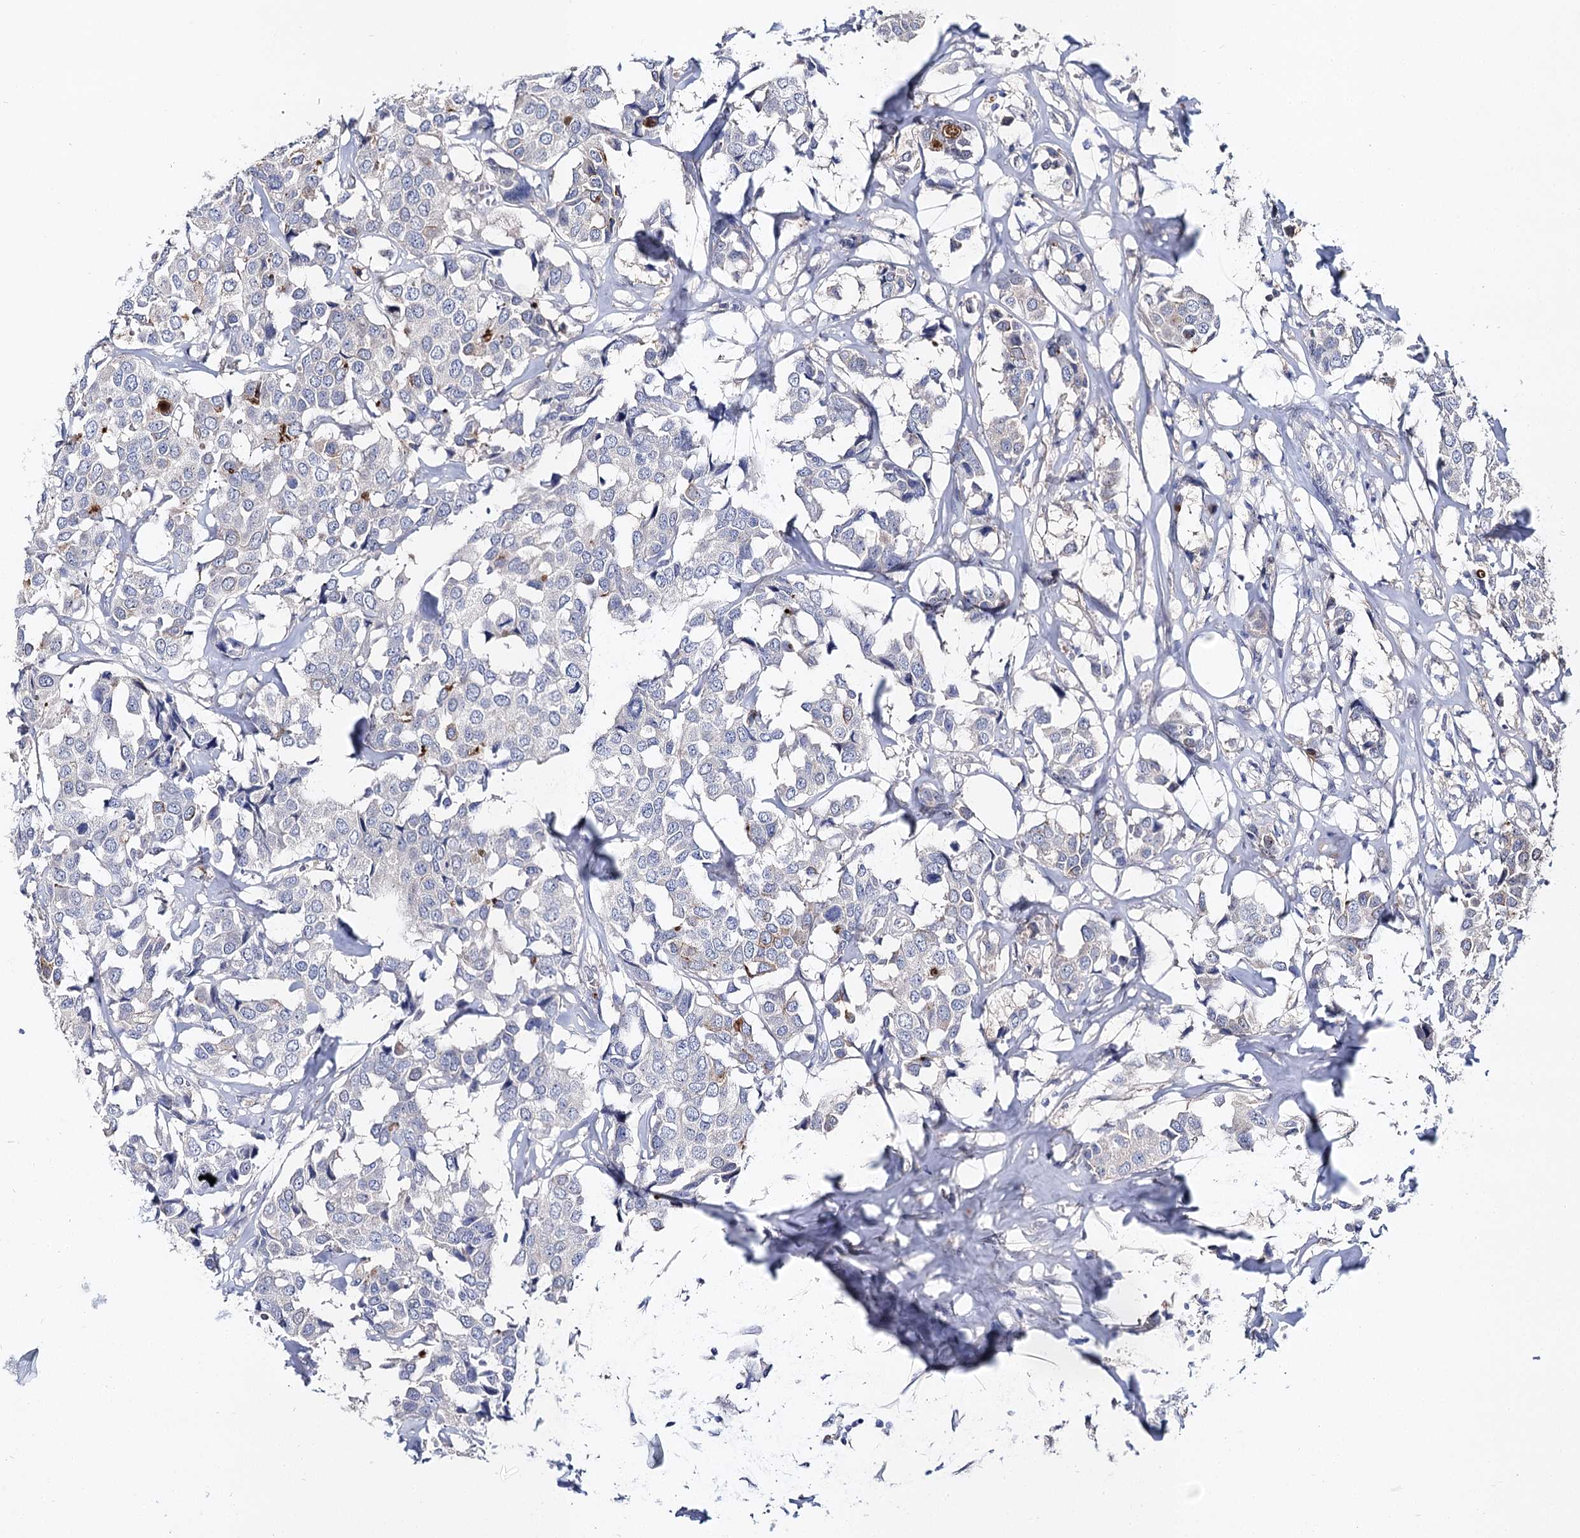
{"staining": {"intensity": "negative", "quantity": "none", "location": "none"}, "tissue": "breast cancer", "cell_type": "Tumor cells", "image_type": "cancer", "snomed": [{"axis": "morphology", "description": "Duct carcinoma"}, {"axis": "topography", "description": "Breast"}], "caption": "This is a photomicrograph of immunohistochemistry (IHC) staining of breast cancer, which shows no staining in tumor cells. (Brightfield microscopy of DAB IHC at high magnification).", "gene": "UGP2", "patient": {"sex": "female", "age": 80}}